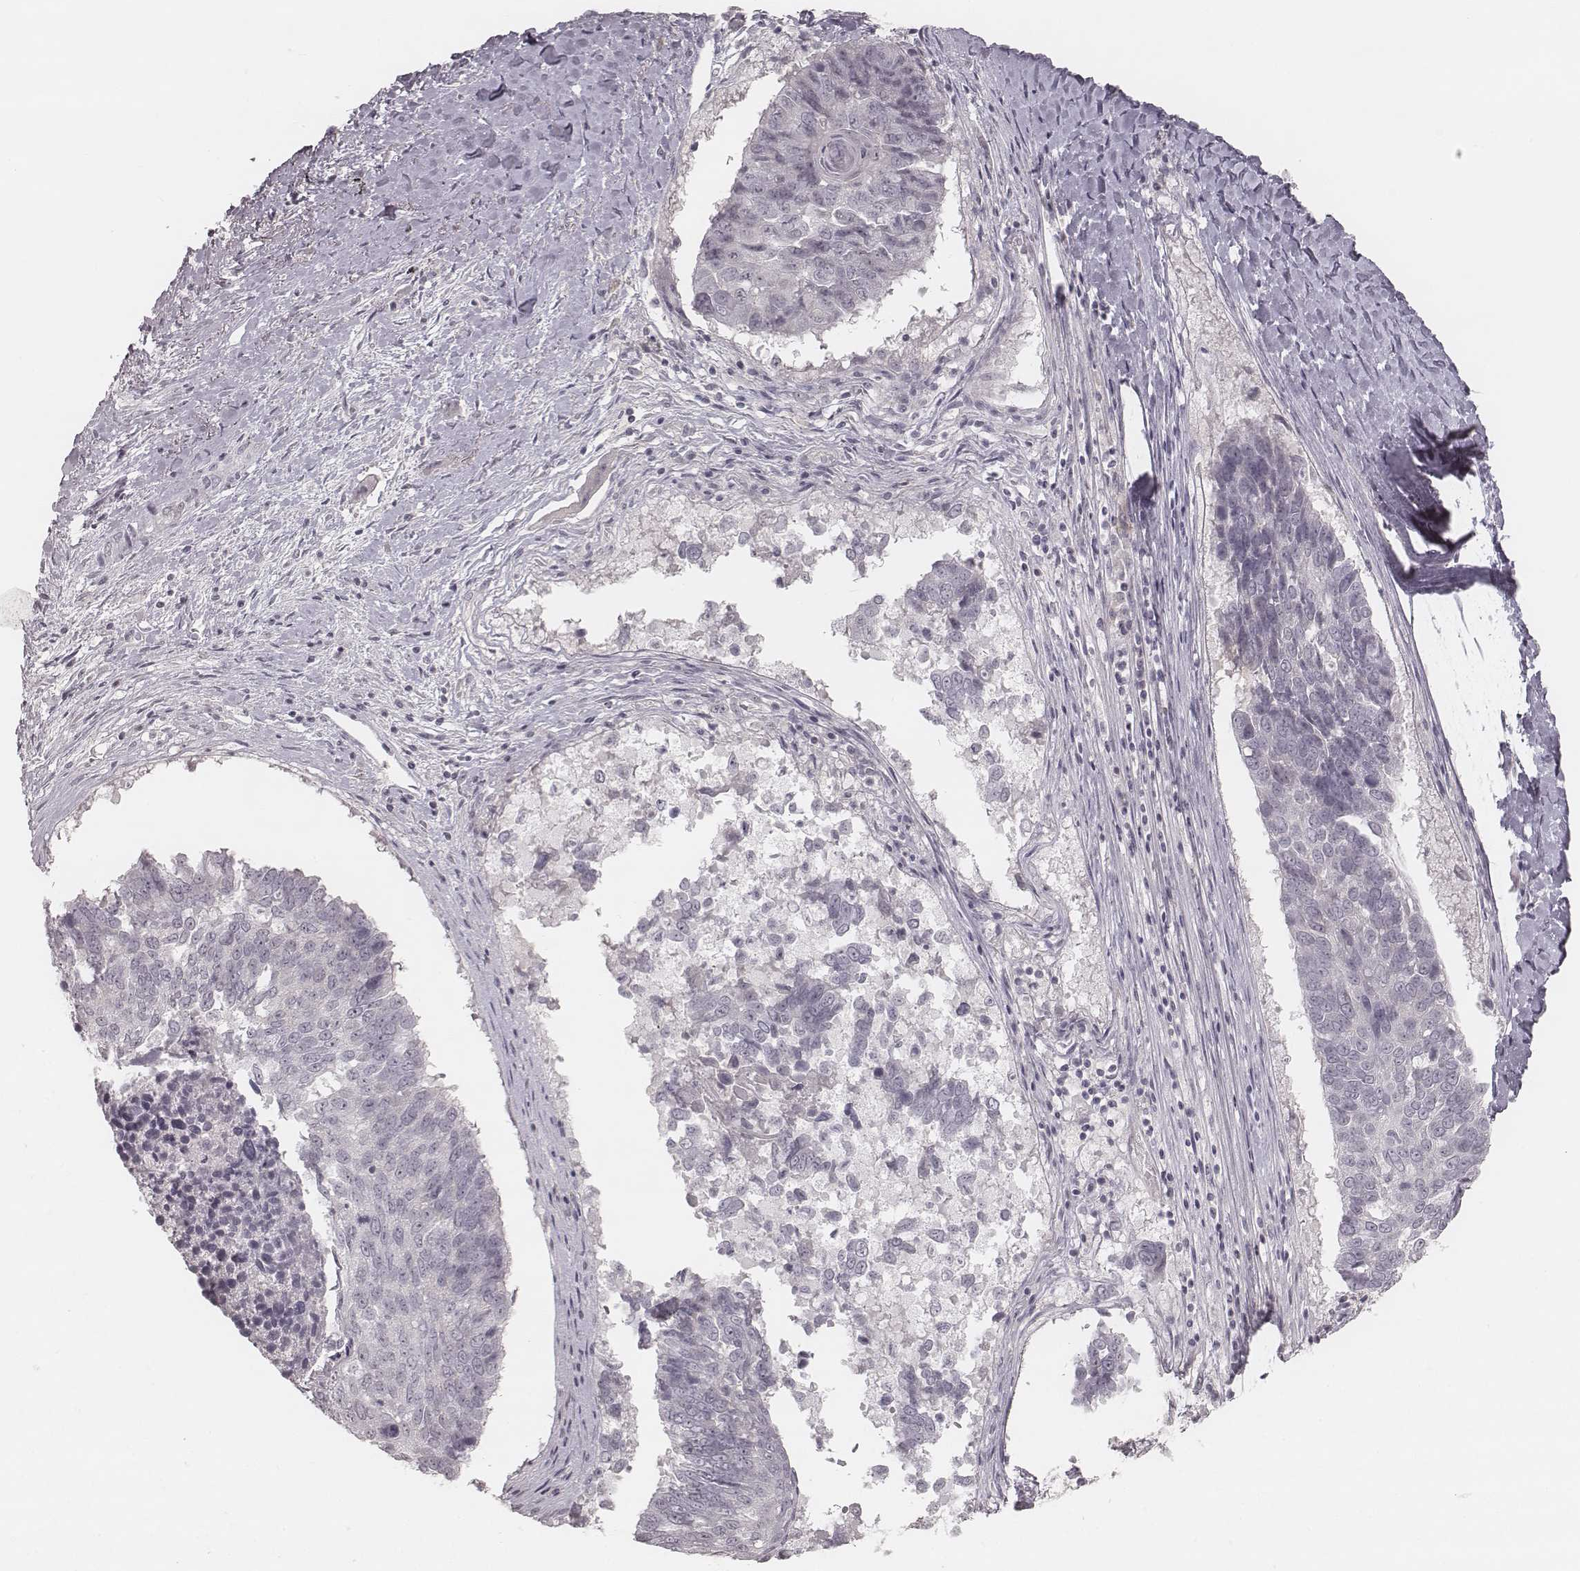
{"staining": {"intensity": "negative", "quantity": "none", "location": "none"}, "tissue": "lung cancer", "cell_type": "Tumor cells", "image_type": "cancer", "snomed": [{"axis": "morphology", "description": "Squamous cell carcinoma, NOS"}, {"axis": "topography", "description": "Lung"}], "caption": "Lung cancer (squamous cell carcinoma) was stained to show a protein in brown. There is no significant positivity in tumor cells. (IHC, brightfield microscopy, high magnification).", "gene": "ACACB", "patient": {"sex": "male", "age": 73}}